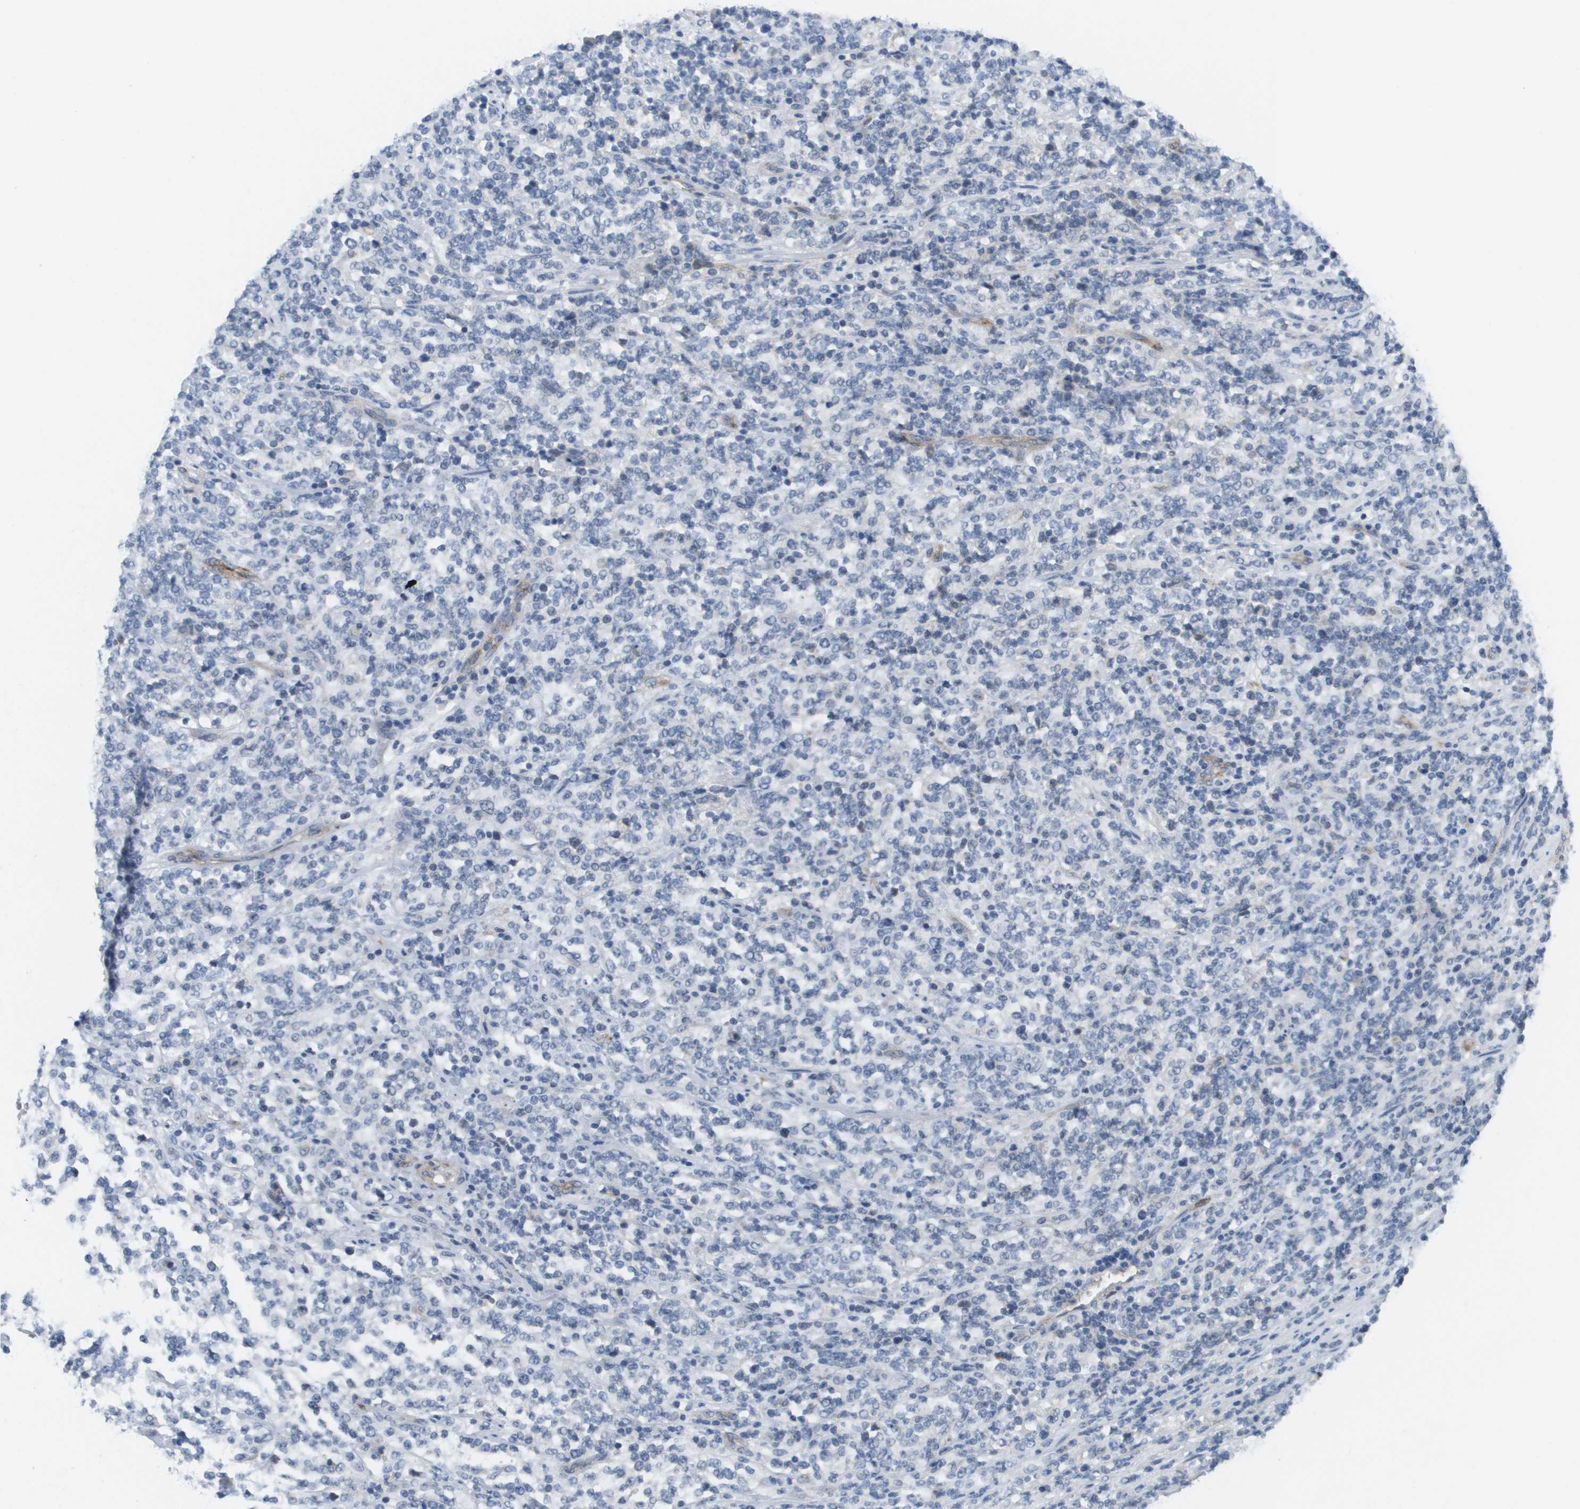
{"staining": {"intensity": "negative", "quantity": "none", "location": "none"}, "tissue": "lymphoma", "cell_type": "Tumor cells", "image_type": "cancer", "snomed": [{"axis": "morphology", "description": "Malignant lymphoma, non-Hodgkin's type, High grade"}, {"axis": "topography", "description": "Soft tissue"}], "caption": "The histopathology image exhibits no staining of tumor cells in lymphoma.", "gene": "ANGPT2", "patient": {"sex": "male", "age": 18}}